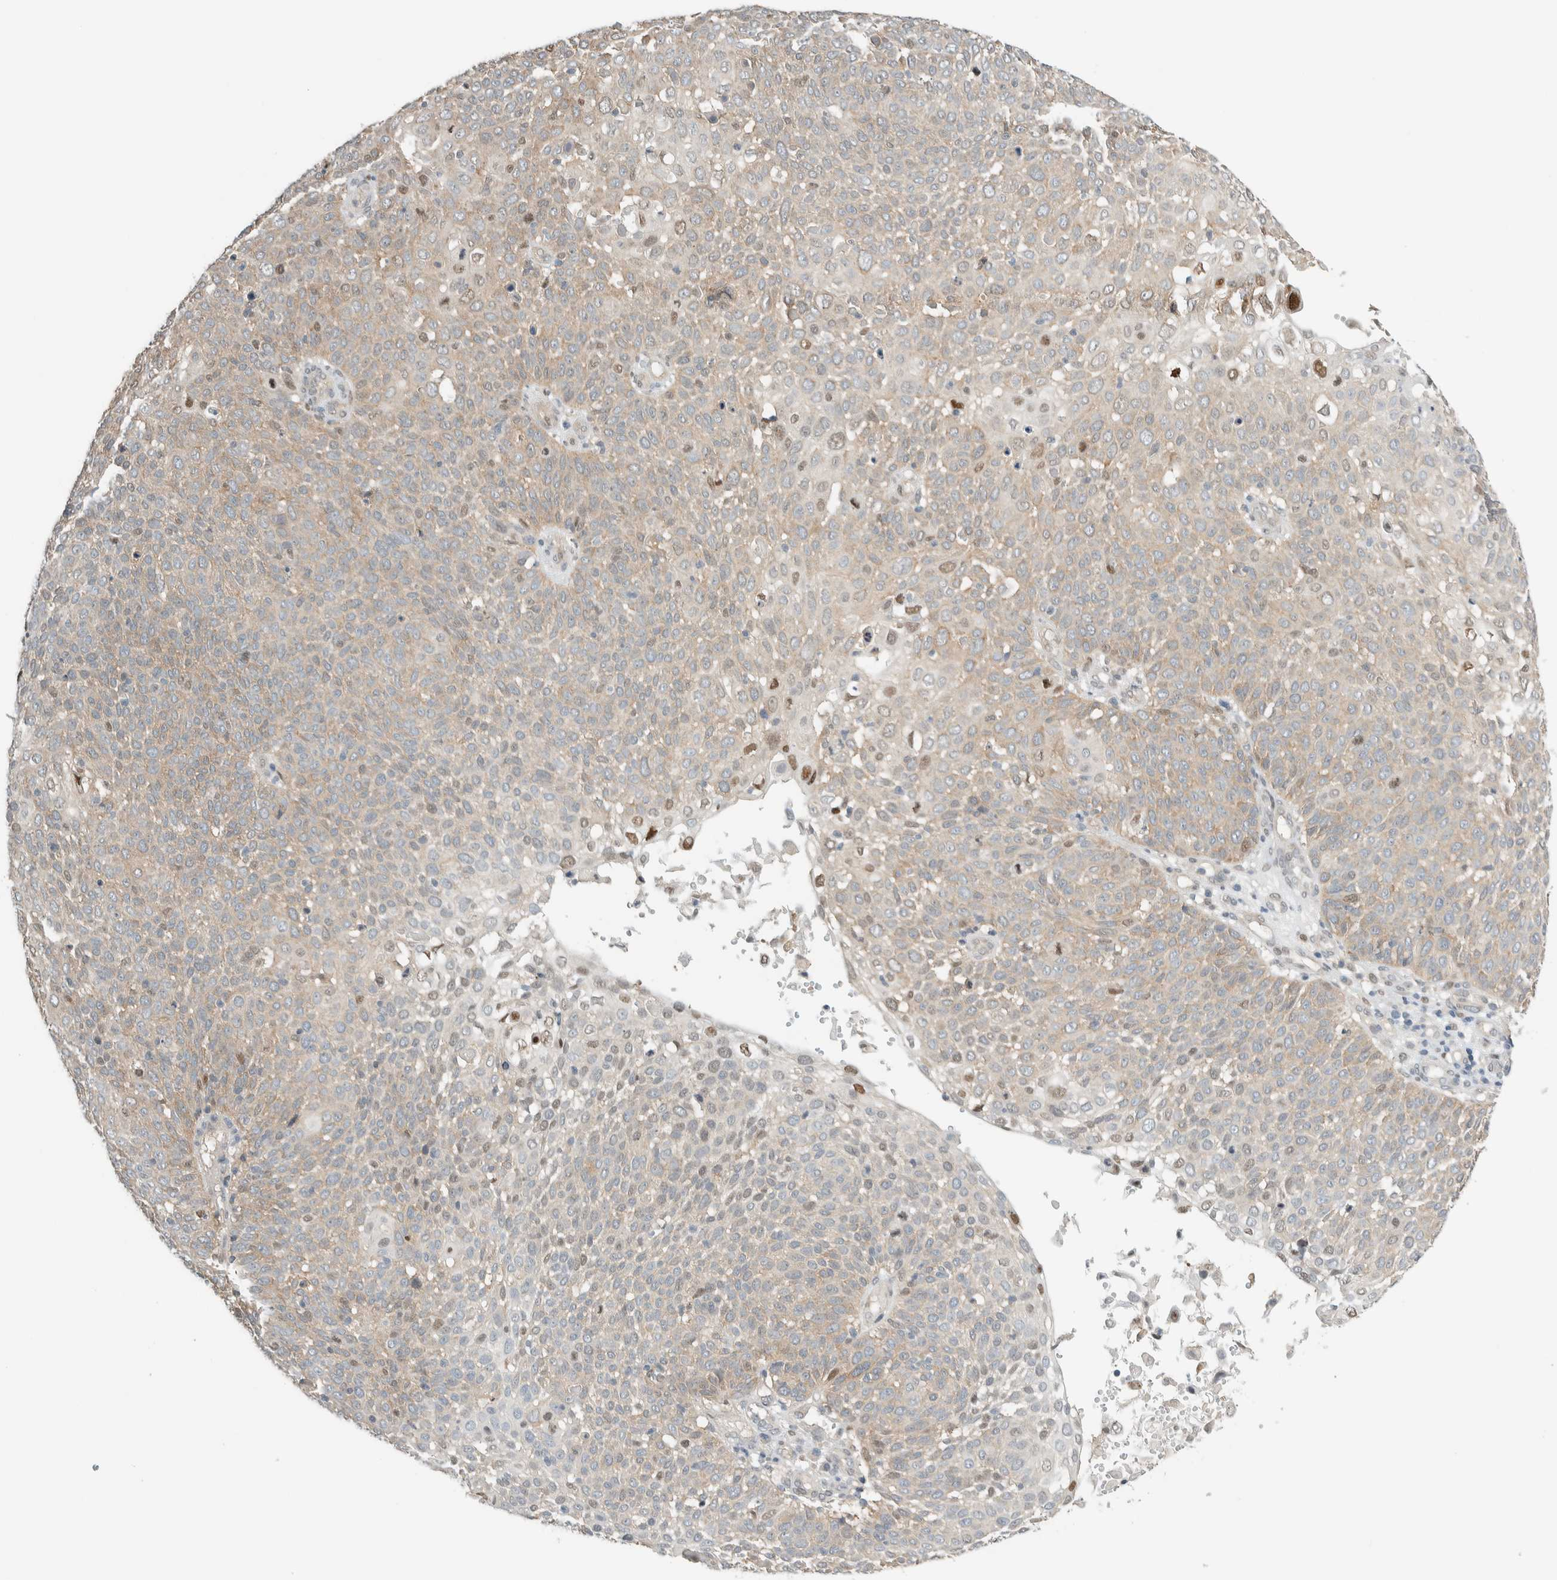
{"staining": {"intensity": "weak", "quantity": "<25%", "location": "cytoplasmic/membranous,nuclear"}, "tissue": "cervical cancer", "cell_type": "Tumor cells", "image_type": "cancer", "snomed": [{"axis": "morphology", "description": "Squamous cell carcinoma, NOS"}, {"axis": "topography", "description": "Cervix"}], "caption": "Photomicrograph shows no protein positivity in tumor cells of cervical squamous cell carcinoma tissue.", "gene": "TFE3", "patient": {"sex": "female", "age": 74}}